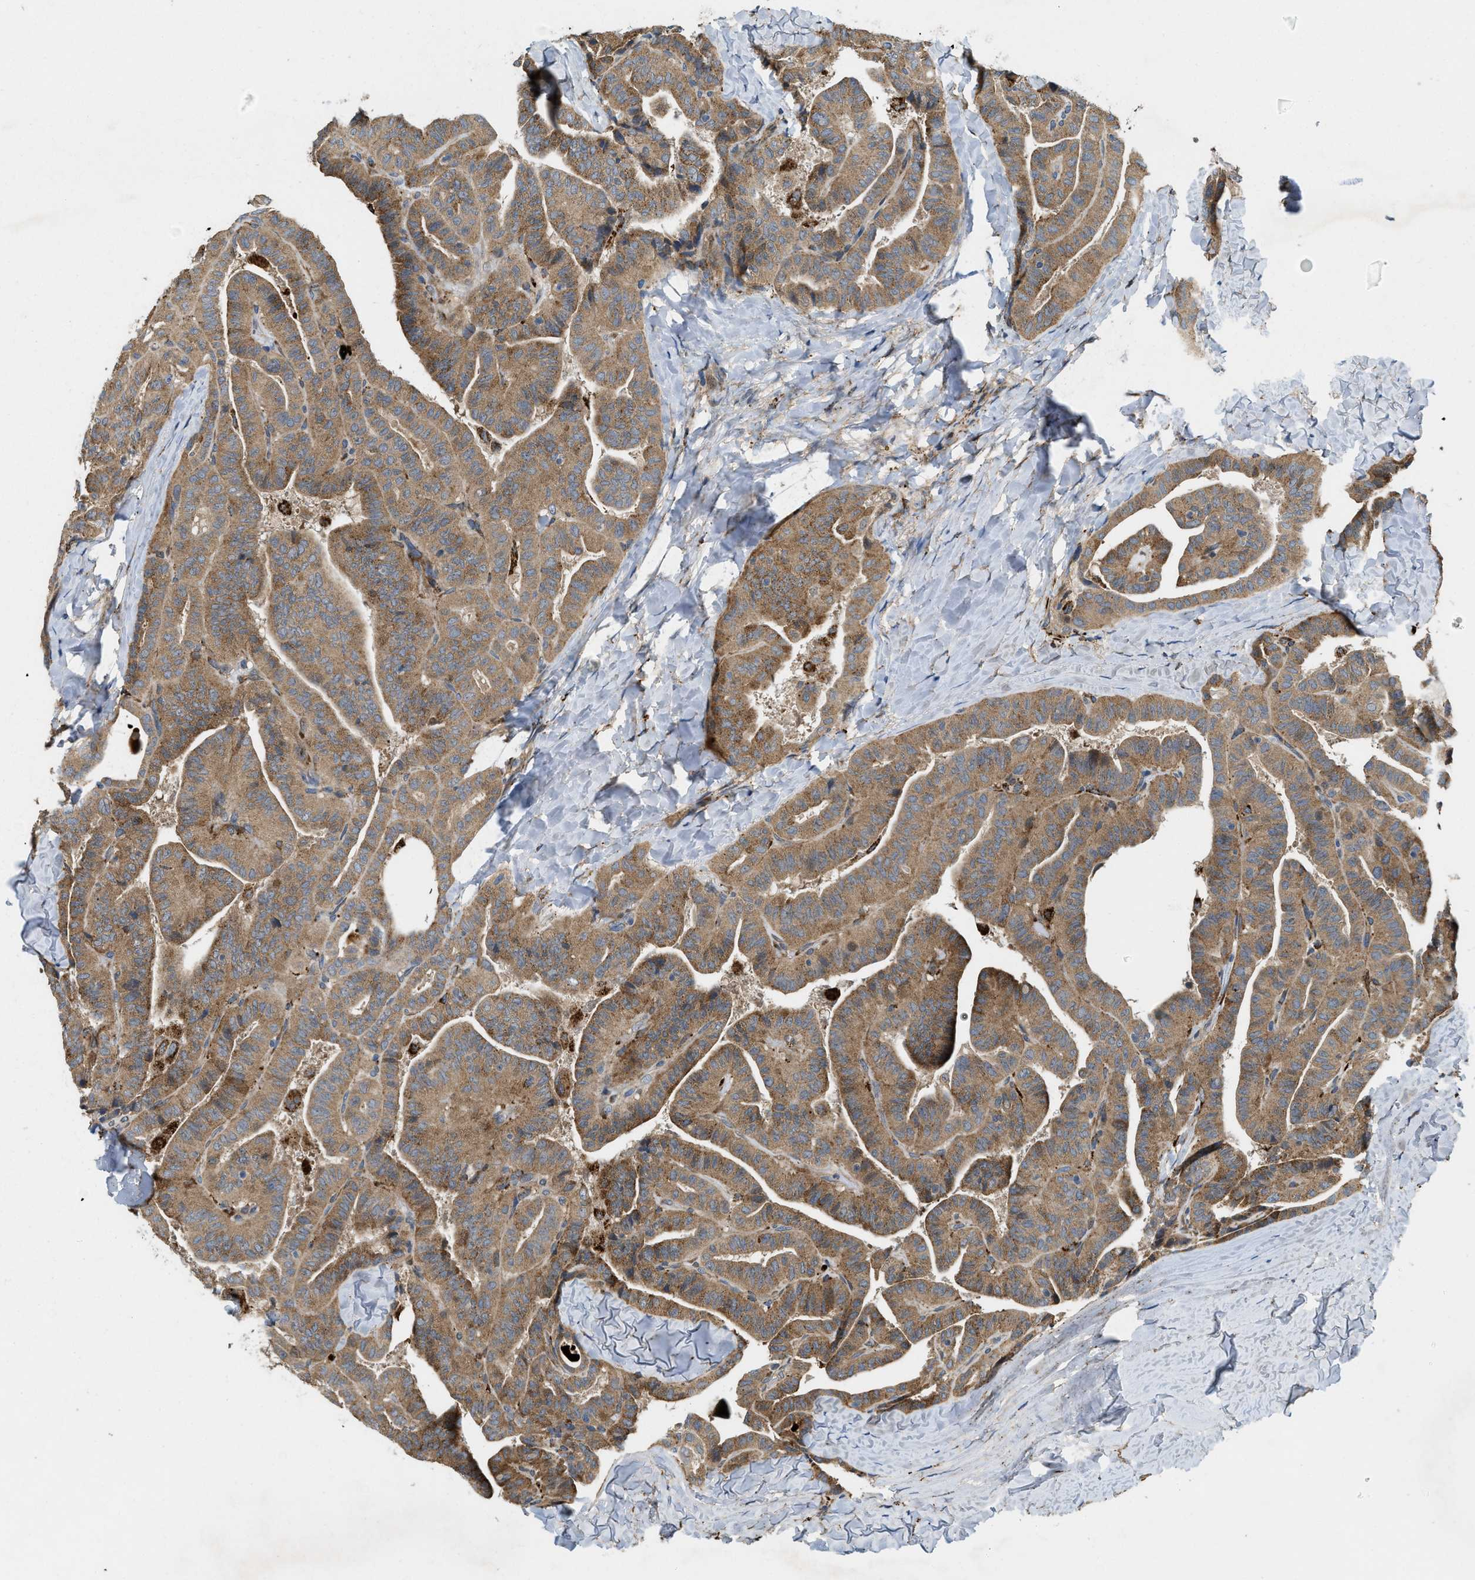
{"staining": {"intensity": "moderate", "quantity": ">75%", "location": "cytoplasmic/membranous"}, "tissue": "thyroid cancer", "cell_type": "Tumor cells", "image_type": "cancer", "snomed": [{"axis": "morphology", "description": "Papillary adenocarcinoma, NOS"}, {"axis": "topography", "description": "Thyroid gland"}], "caption": "Immunohistochemical staining of thyroid papillary adenocarcinoma shows medium levels of moderate cytoplasmic/membranous staining in approximately >75% of tumor cells. (DAB = brown stain, brightfield microscopy at high magnification).", "gene": "ZNF599", "patient": {"sex": "male", "age": 77}}